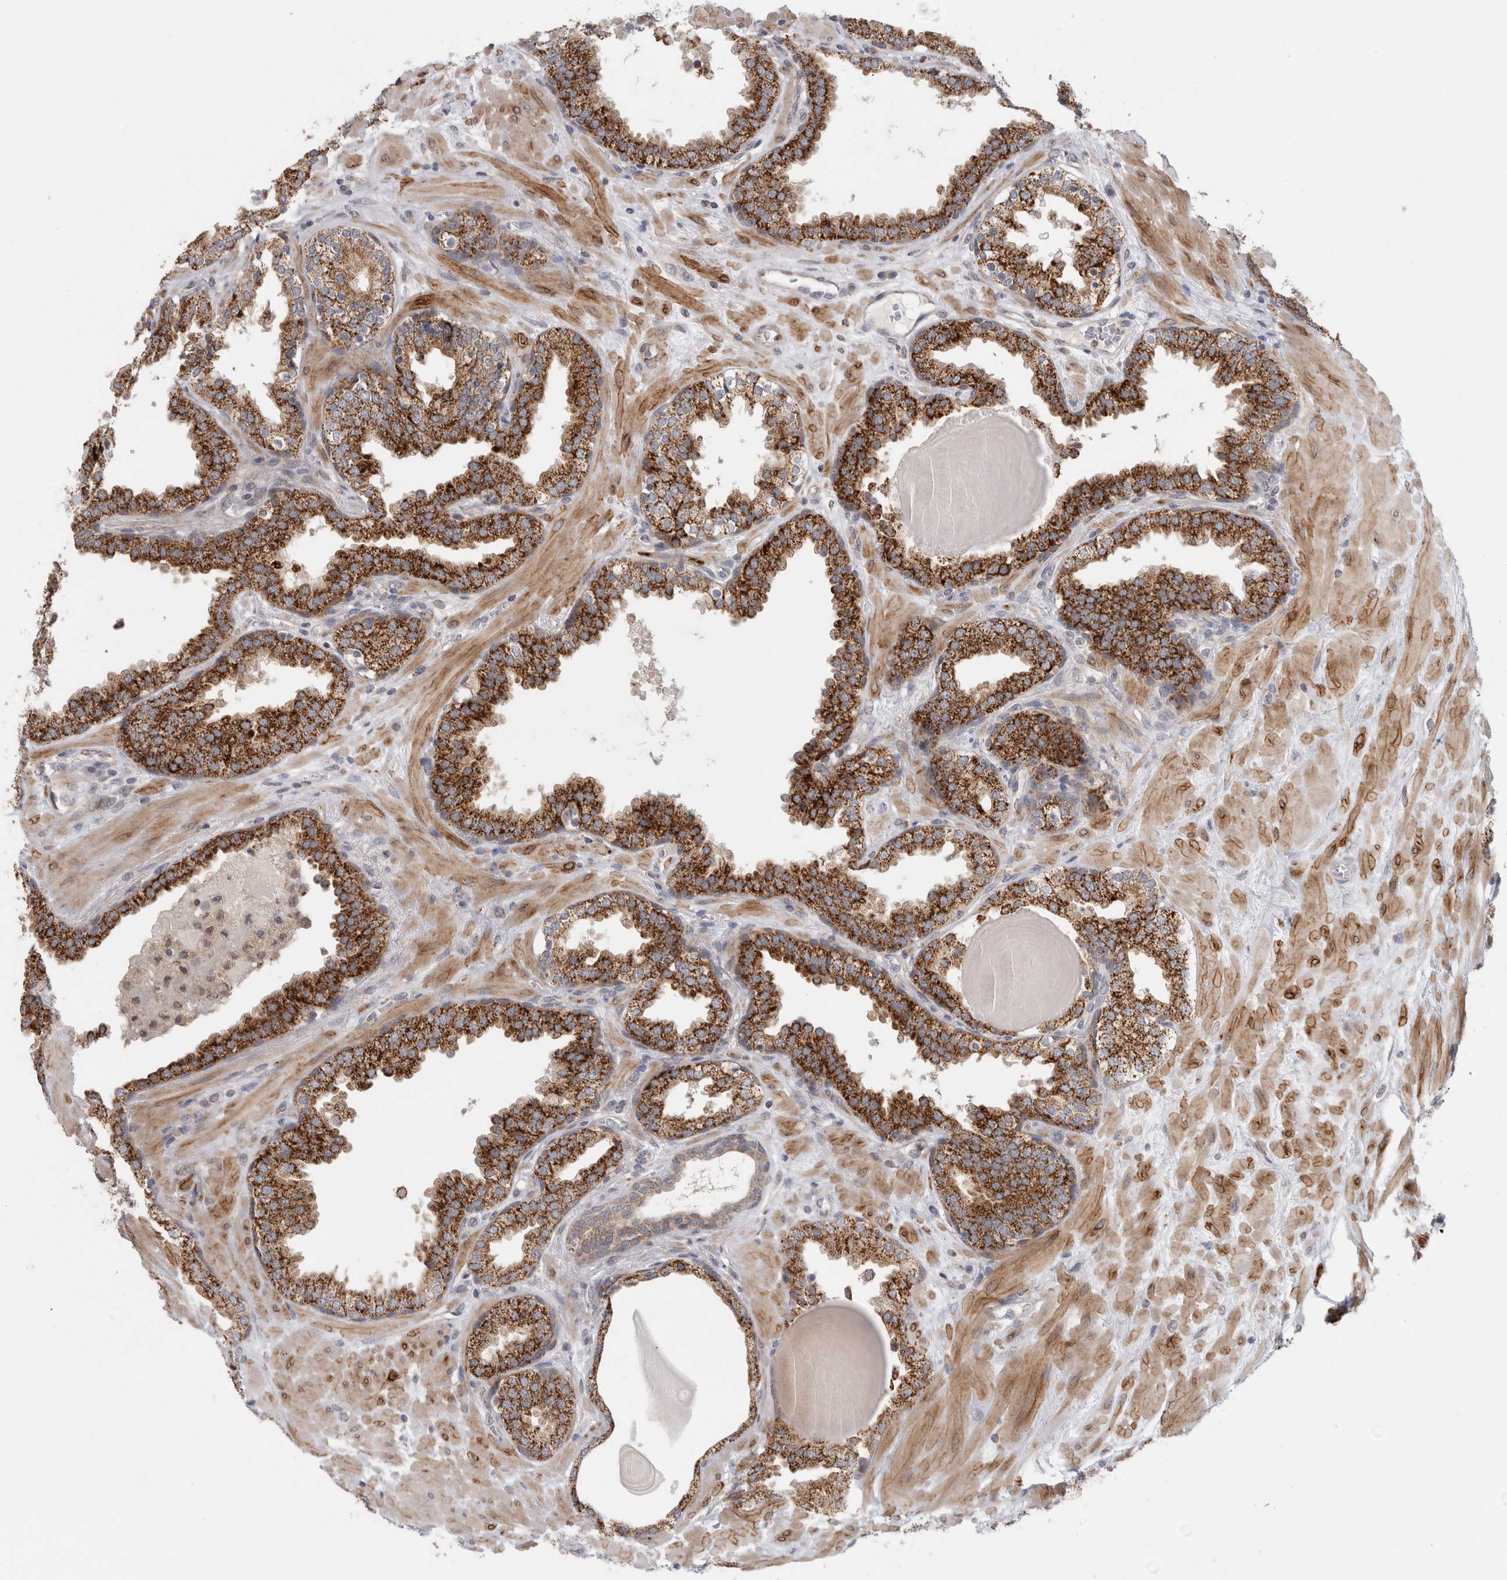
{"staining": {"intensity": "strong", "quantity": ">75%", "location": "cytoplasmic/membranous"}, "tissue": "prostate", "cell_type": "Glandular cells", "image_type": "normal", "snomed": [{"axis": "morphology", "description": "Normal tissue, NOS"}, {"axis": "topography", "description": "Prostate"}], "caption": "Protein staining of normal prostate displays strong cytoplasmic/membranous positivity in about >75% of glandular cells.", "gene": "RAB18", "patient": {"sex": "male", "age": 51}}